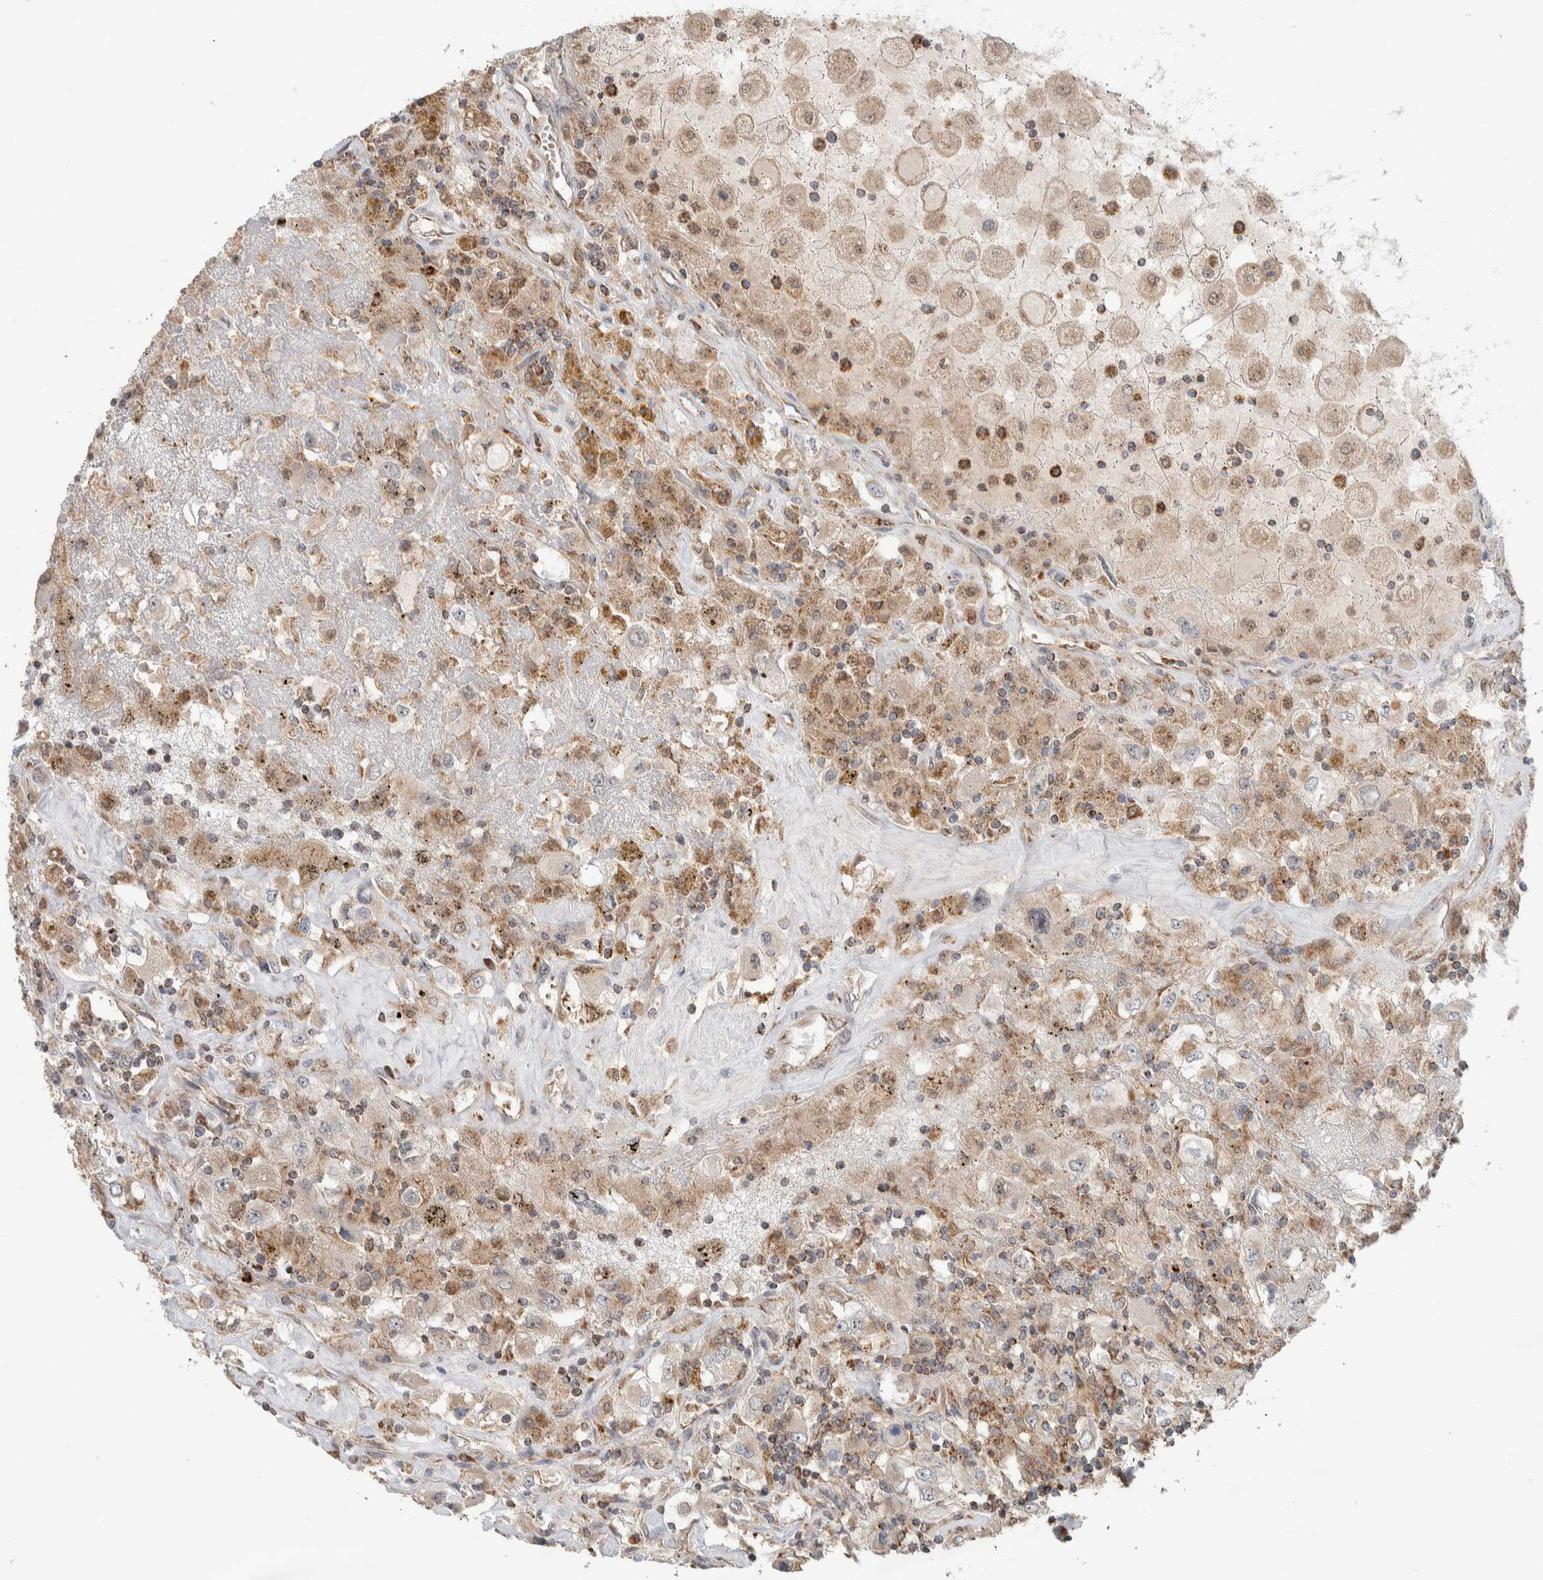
{"staining": {"intensity": "weak", "quantity": ">75%", "location": "cytoplasmic/membranous"}, "tissue": "renal cancer", "cell_type": "Tumor cells", "image_type": "cancer", "snomed": [{"axis": "morphology", "description": "Adenocarcinoma, NOS"}, {"axis": "topography", "description": "Kidney"}], "caption": "Immunohistochemistry (IHC) of adenocarcinoma (renal) displays low levels of weak cytoplasmic/membranous positivity in about >75% of tumor cells.", "gene": "VPS53", "patient": {"sex": "female", "age": 52}}